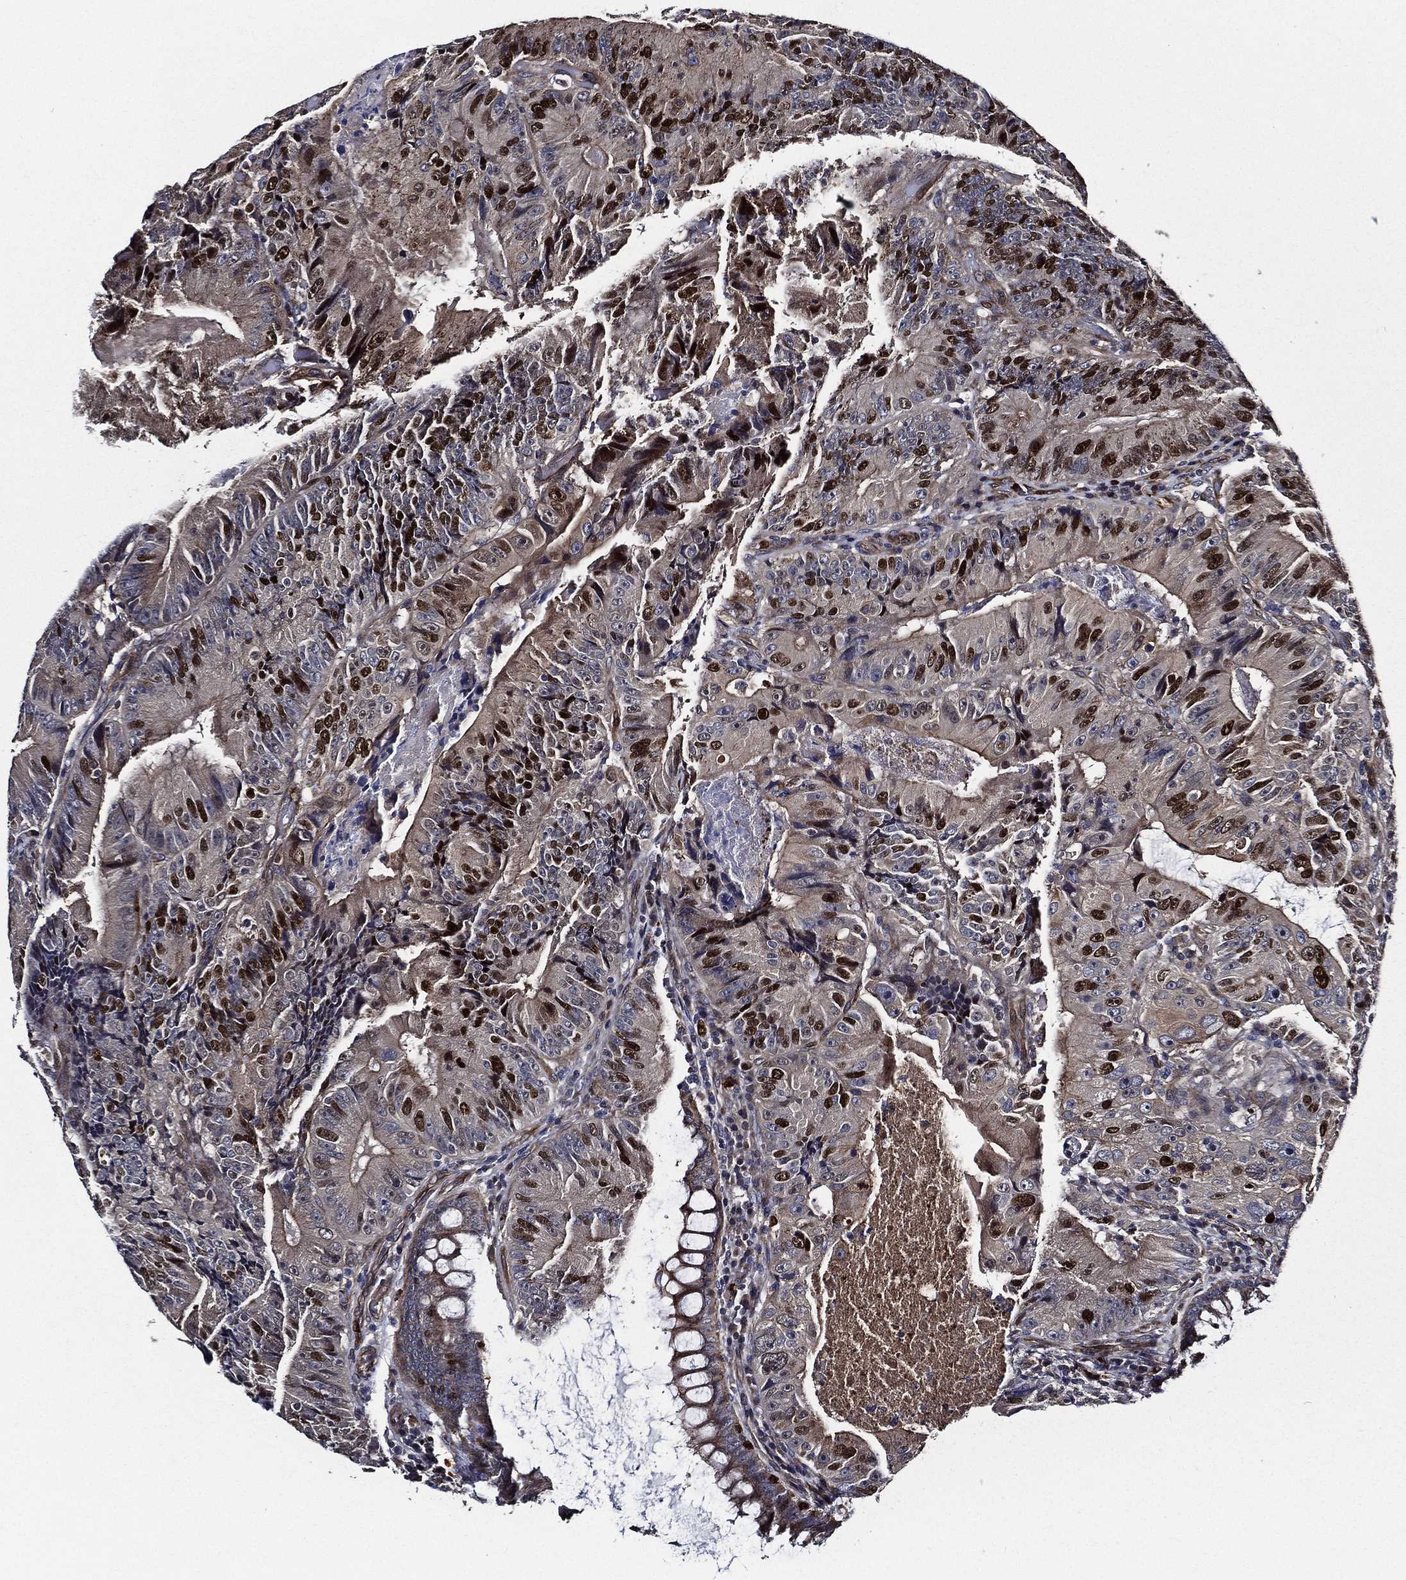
{"staining": {"intensity": "strong", "quantity": "<25%", "location": "nuclear"}, "tissue": "colorectal cancer", "cell_type": "Tumor cells", "image_type": "cancer", "snomed": [{"axis": "morphology", "description": "Adenocarcinoma, NOS"}, {"axis": "topography", "description": "Colon"}], "caption": "Protein analysis of colorectal cancer tissue shows strong nuclear staining in approximately <25% of tumor cells.", "gene": "KIF20B", "patient": {"sex": "female", "age": 86}}